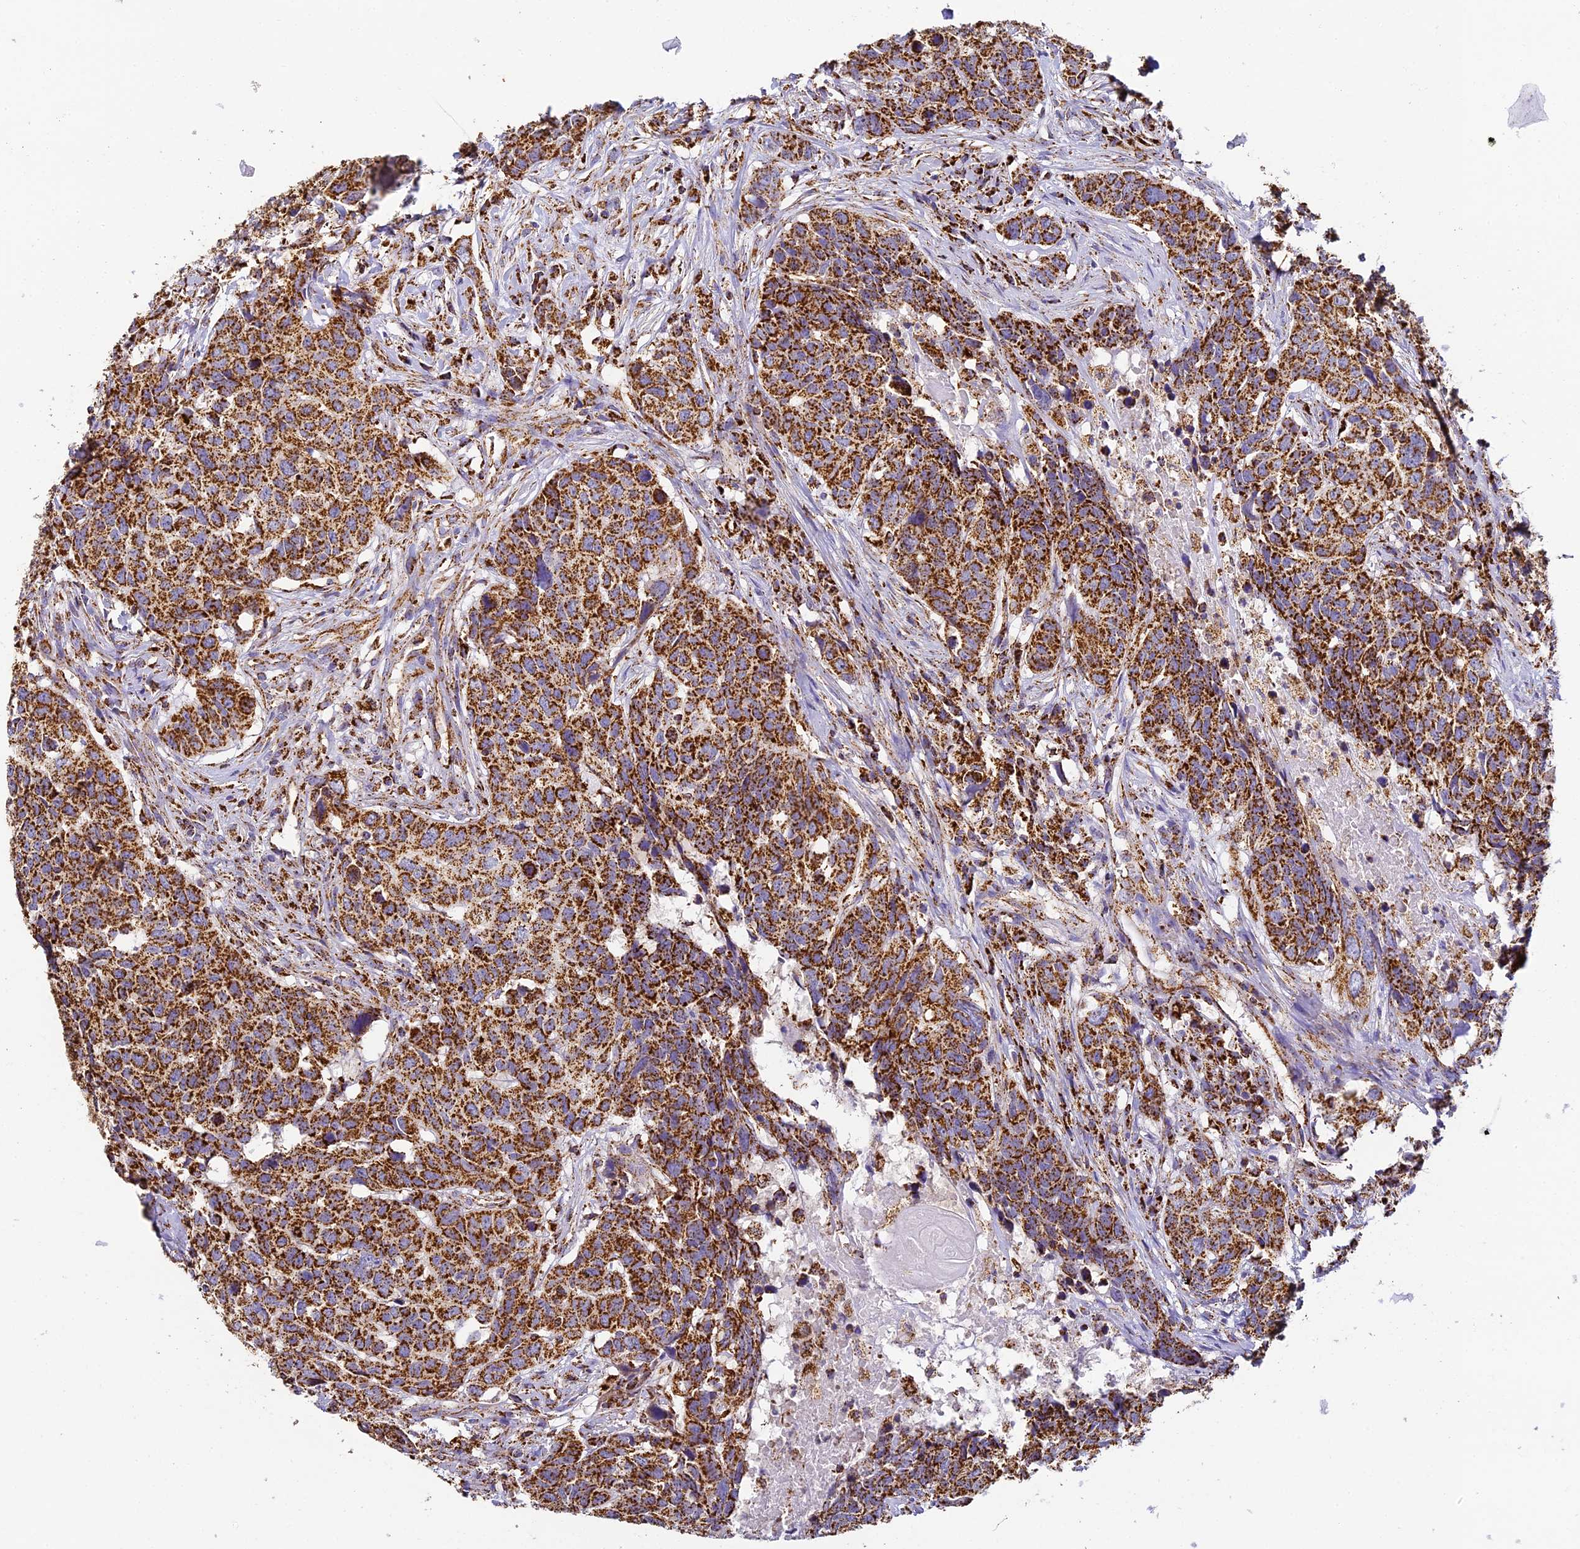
{"staining": {"intensity": "strong", "quantity": ">75%", "location": "cytoplasmic/membranous"}, "tissue": "head and neck cancer", "cell_type": "Tumor cells", "image_type": "cancer", "snomed": [{"axis": "morphology", "description": "Squamous cell carcinoma, NOS"}, {"axis": "topography", "description": "Head-Neck"}], "caption": "A high amount of strong cytoplasmic/membranous positivity is present in approximately >75% of tumor cells in head and neck cancer (squamous cell carcinoma) tissue.", "gene": "STK17A", "patient": {"sex": "male", "age": 66}}